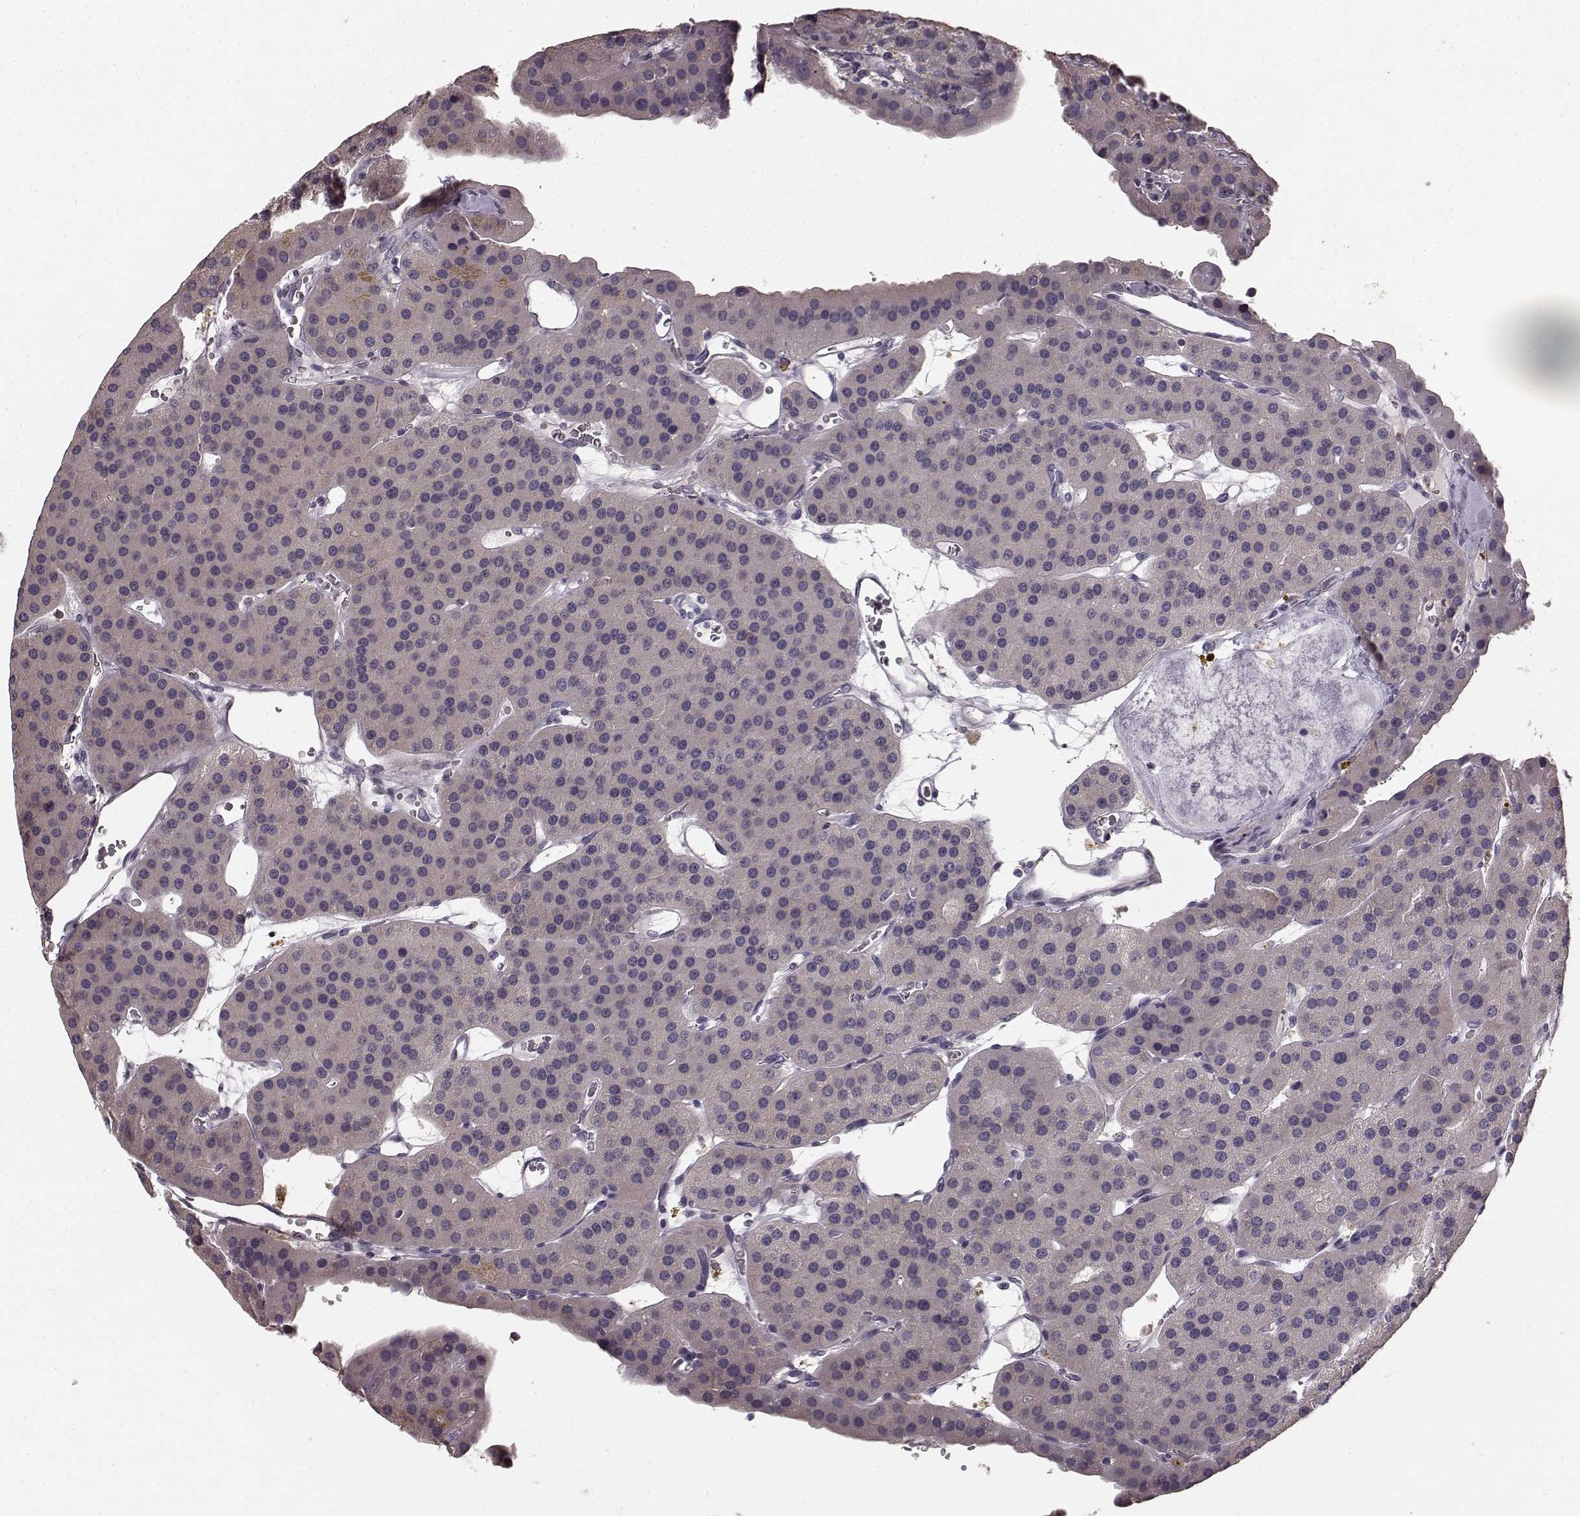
{"staining": {"intensity": "negative", "quantity": "none", "location": "none"}, "tissue": "parathyroid gland", "cell_type": "Glandular cells", "image_type": "normal", "snomed": [{"axis": "morphology", "description": "Normal tissue, NOS"}, {"axis": "morphology", "description": "Adenoma, NOS"}, {"axis": "topography", "description": "Parathyroid gland"}], "caption": "Immunohistochemistry image of normal parathyroid gland stained for a protein (brown), which exhibits no staining in glandular cells.", "gene": "RIT2", "patient": {"sex": "female", "age": 86}}